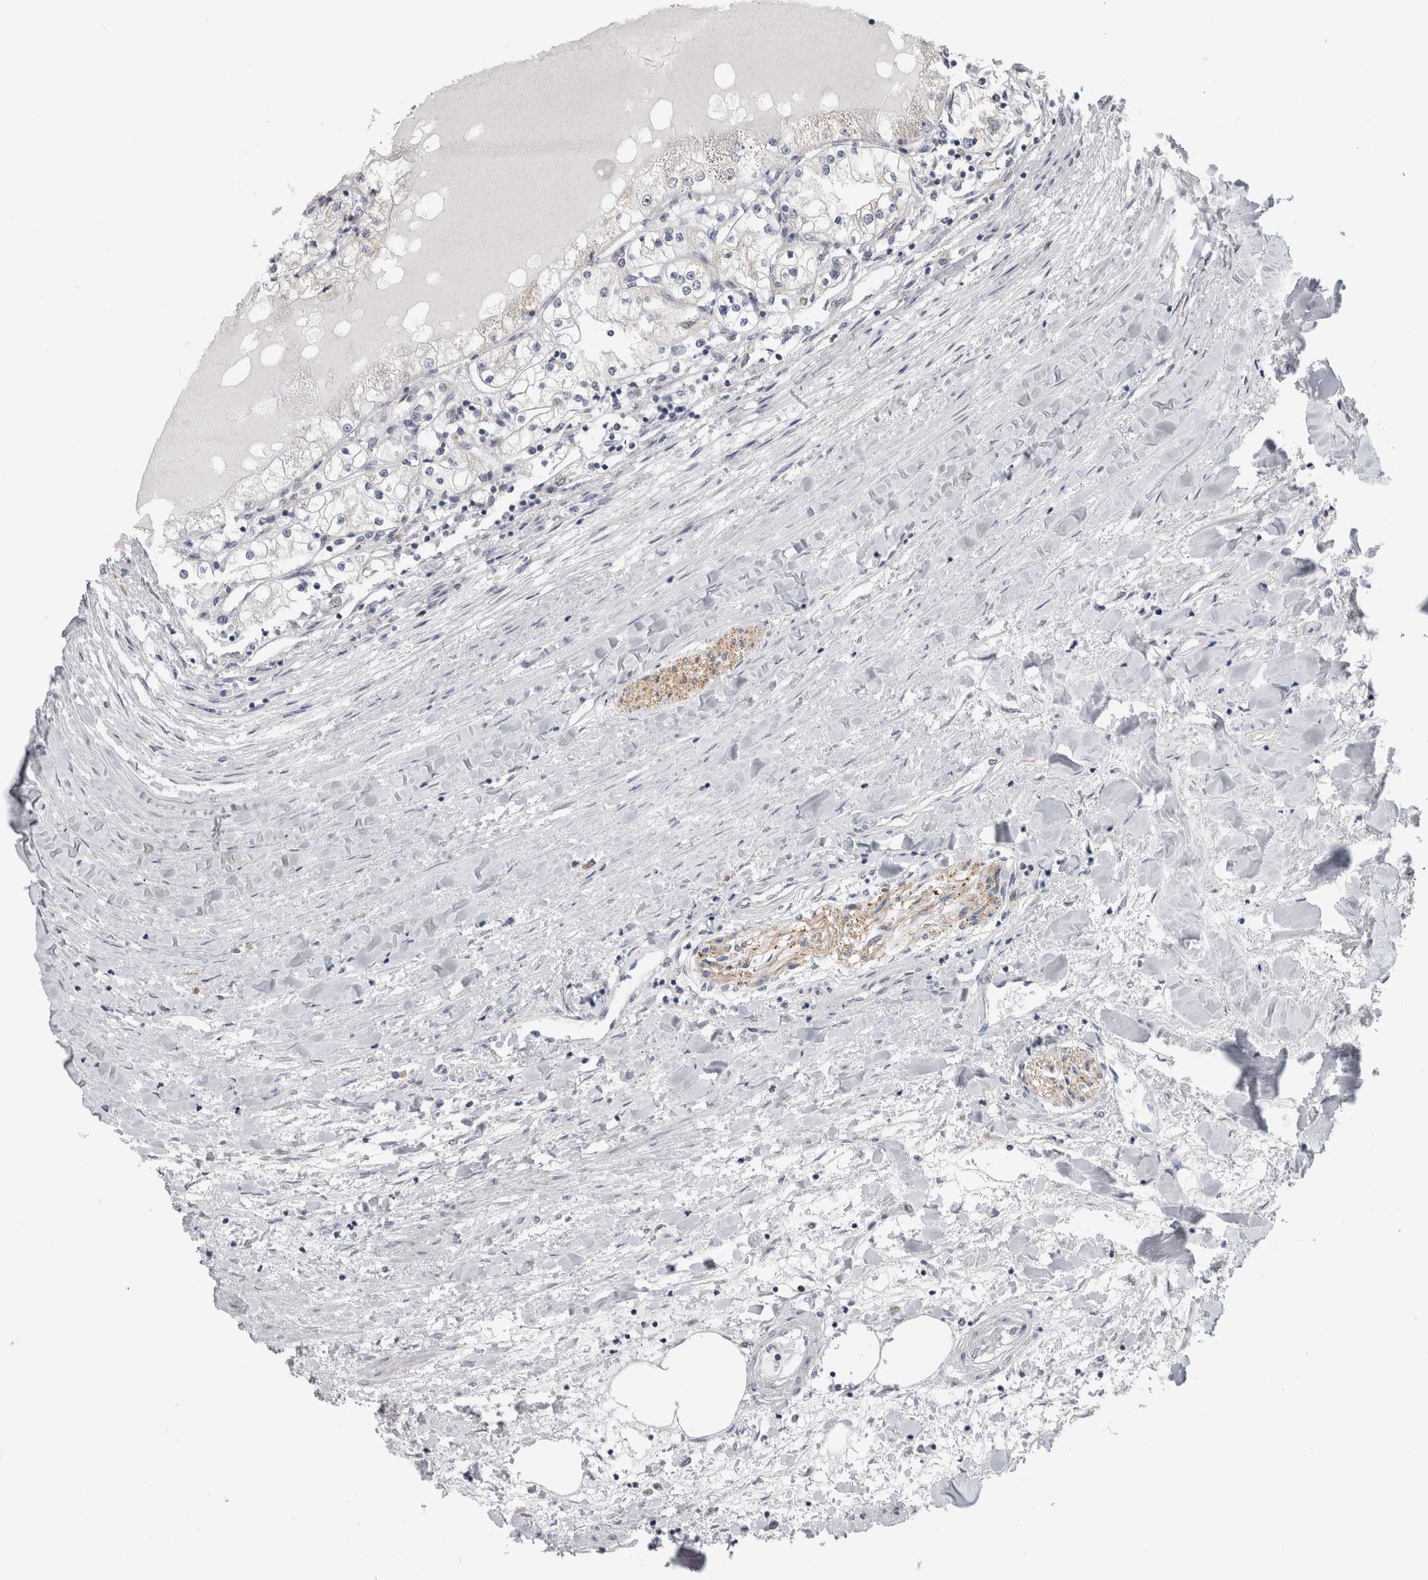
{"staining": {"intensity": "negative", "quantity": "none", "location": "none"}, "tissue": "renal cancer", "cell_type": "Tumor cells", "image_type": "cancer", "snomed": [{"axis": "morphology", "description": "Adenocarcinoma, NOS"}, {"axis": "topography", "description": "Kidney"}], "caption": "Adenocarcinoma (renal) was stained to show a protein in brown. There is no significant staining in tumor cells.", "gene": "TMEM242", "patient": {"sex": "male", "age": 68}}